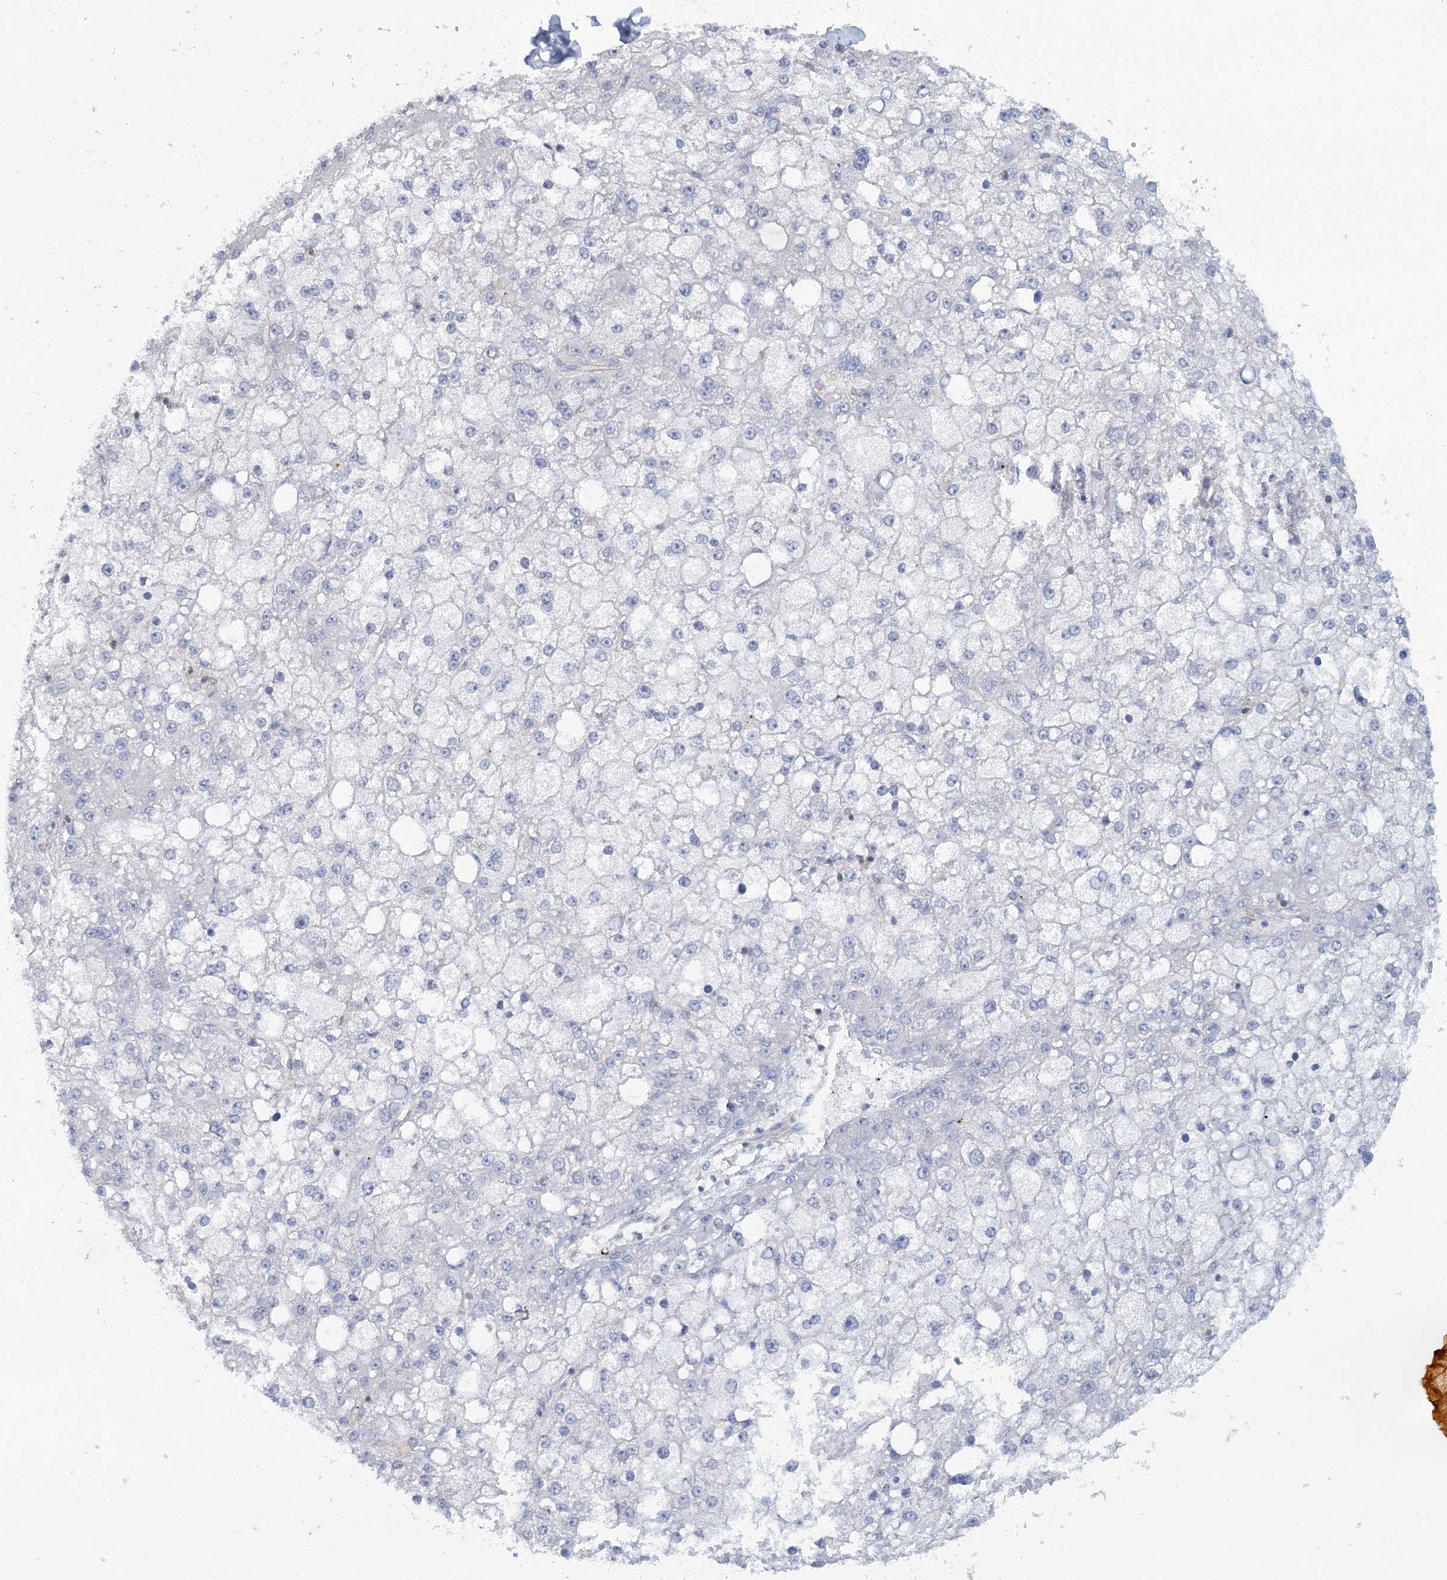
{"staining": {"intensity": "negative", "quantity": "none", "location": "none"}, "tissue": "liver cancer", "cell_type": "Tumor cells", "image_type": "cancer", "snomed": [{"axis": "morphology", "description": "Carcinoma, Hepatocellular, NOS"}, {"axis": "topography", "description": "Liver"}], "caption": "This is an immunohistochemistry (IHC) image of liver hepatocellular carcinoma. There is no positivity in tumor cells.", "gene": "CUEDC2", "patient": {"sex": "male", "age": 67}}